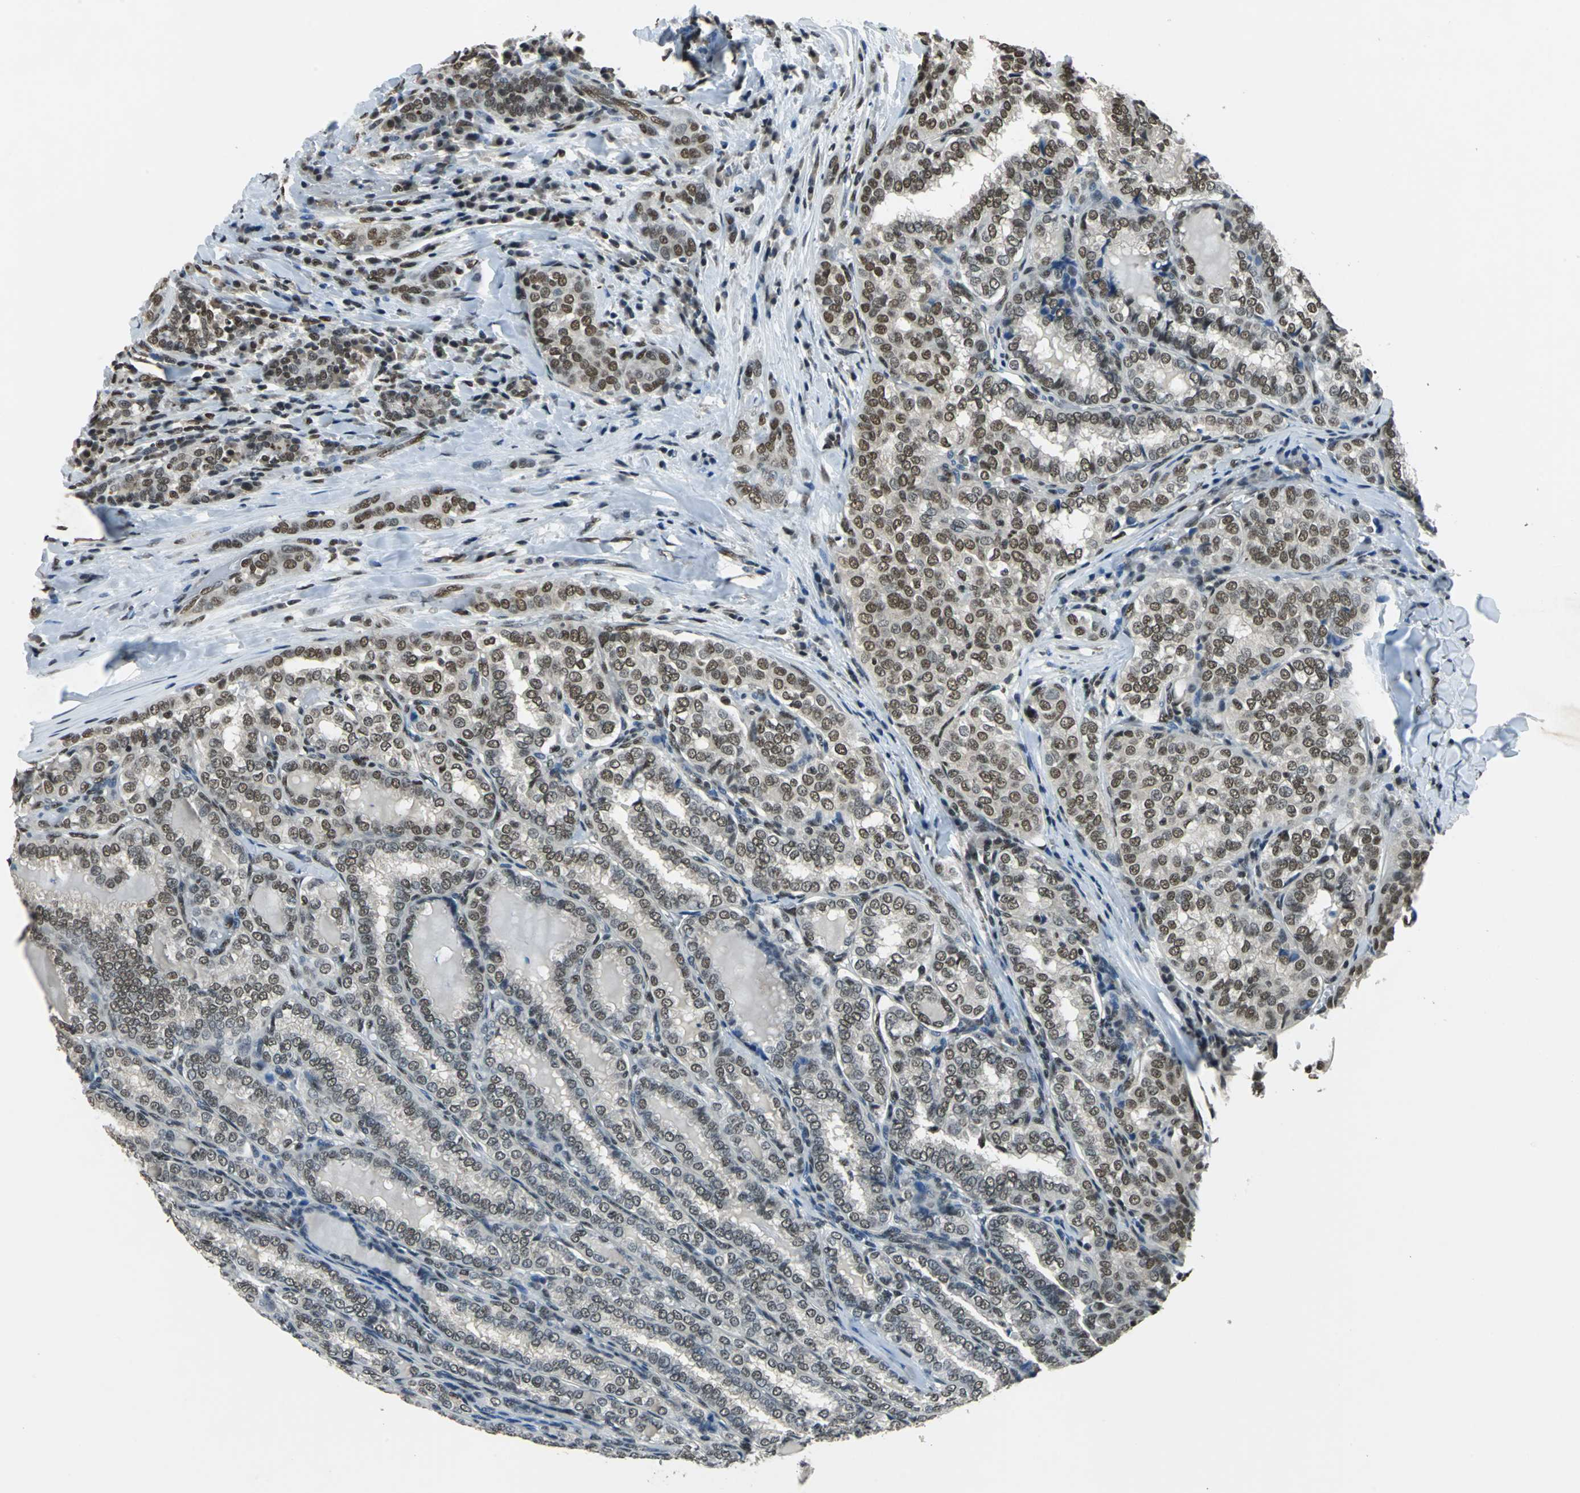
{"staining": {"intensity": "moderate", "quantity": ">75%", "location": "cytoplasmic/membranous,nuclear"}, "tissue": "thyroid cancer", "cell_type": "Tumor cells", "image_type": "cancer", "snomed": [{"axis": "morphology", "description": "Papillary adenocarcinoma, NOS"}, {"axis": "topography", "description": "Thyroid gland"}], "caption": "DAB immunohistochemical staining of thyroid cancer (papillary adenocarcinoma) reveals moderate cytoplasmic/membranous and nuclear protein positivity in approximately >75% of tumor cells. (DAB (3,3'-diaminobenzidine) = brown stain, brightfield microscopy at high magnification).", "gene": "RBM14", "patient": {"sex": "female", "age": 30}}